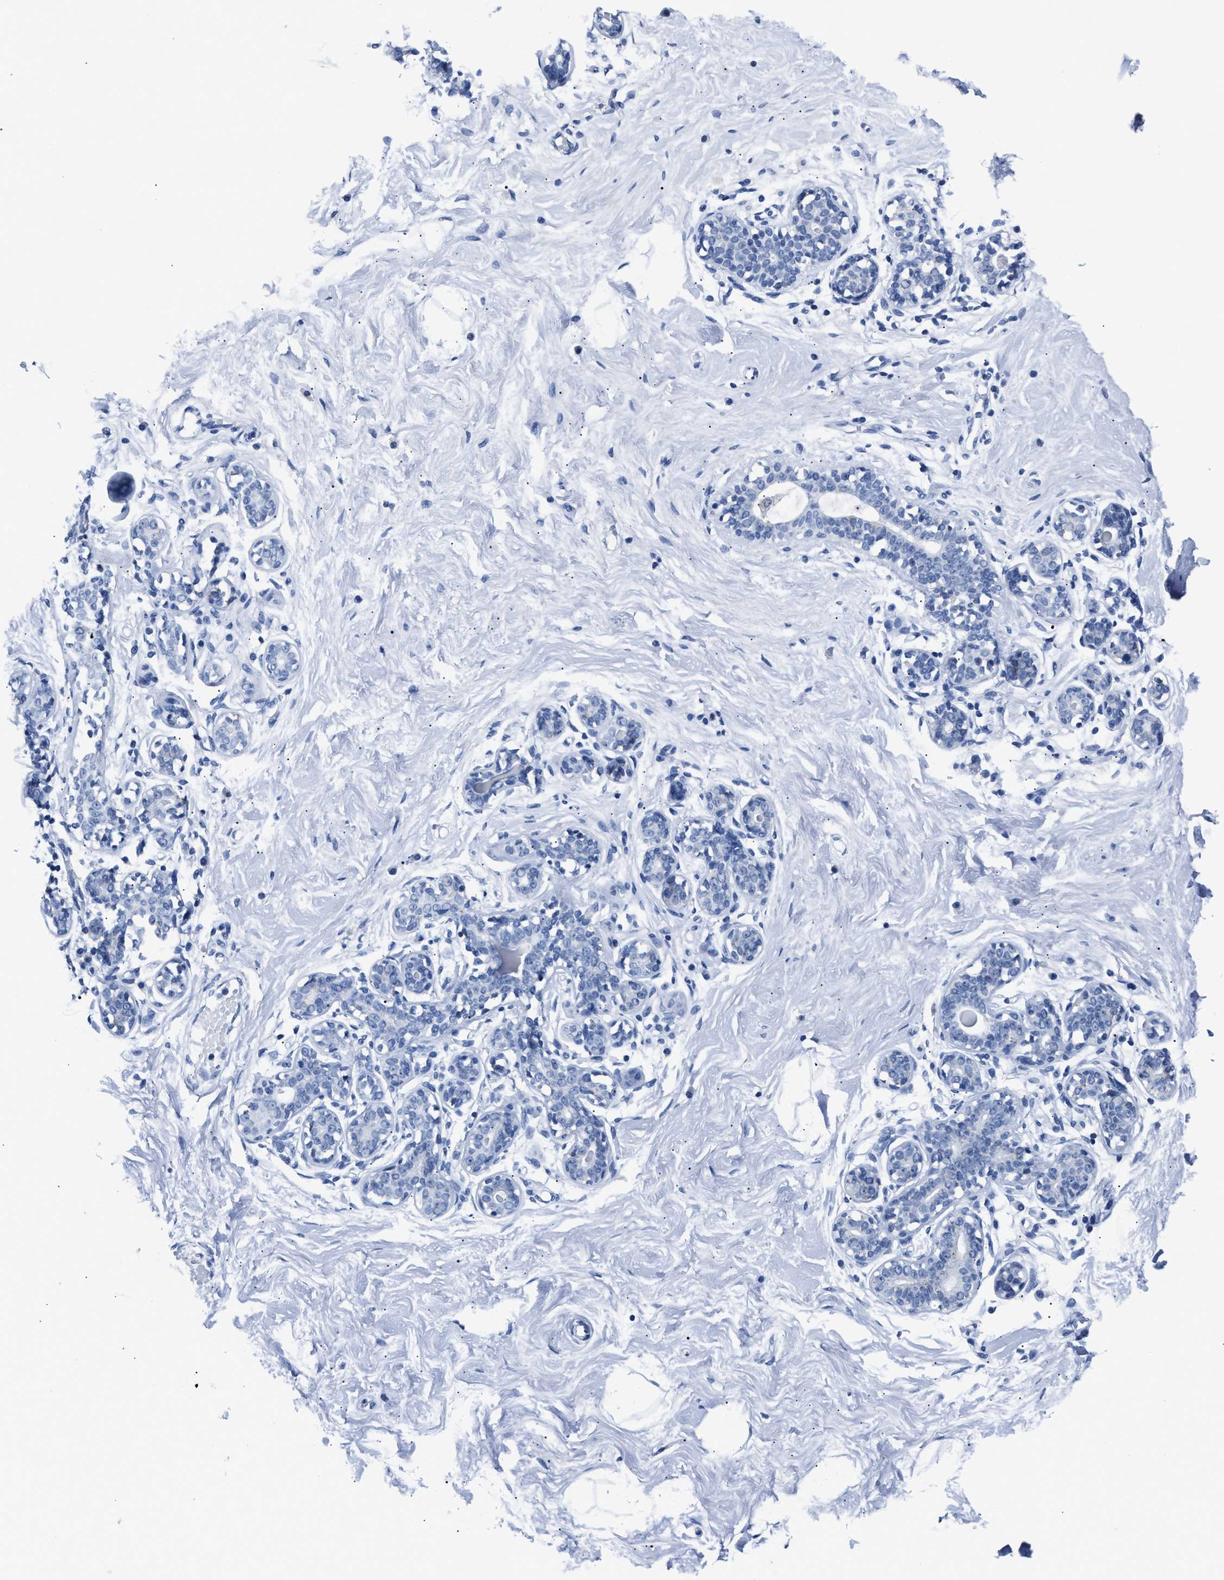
{"staining": {"intensity": "negative", "quantity": "none", "location": "none"}, "tissue": "breast", "cell_type": "Adipocytes", "image_type": "normal", "snomed": [{"axis": "morphology", "description": "Normal tissue, NOS"}, {"axis": "topography", "description": "Breast"}], "caption": "An IHC histopathology image of benign breast is shown. There is no staining in adipocytes of breast. (DAB (3,3'-diaminobenzidine) immunohistochemistry, high magnification).", "gene": "AMACR", "patient": {"sex": "female", "age": 23}}